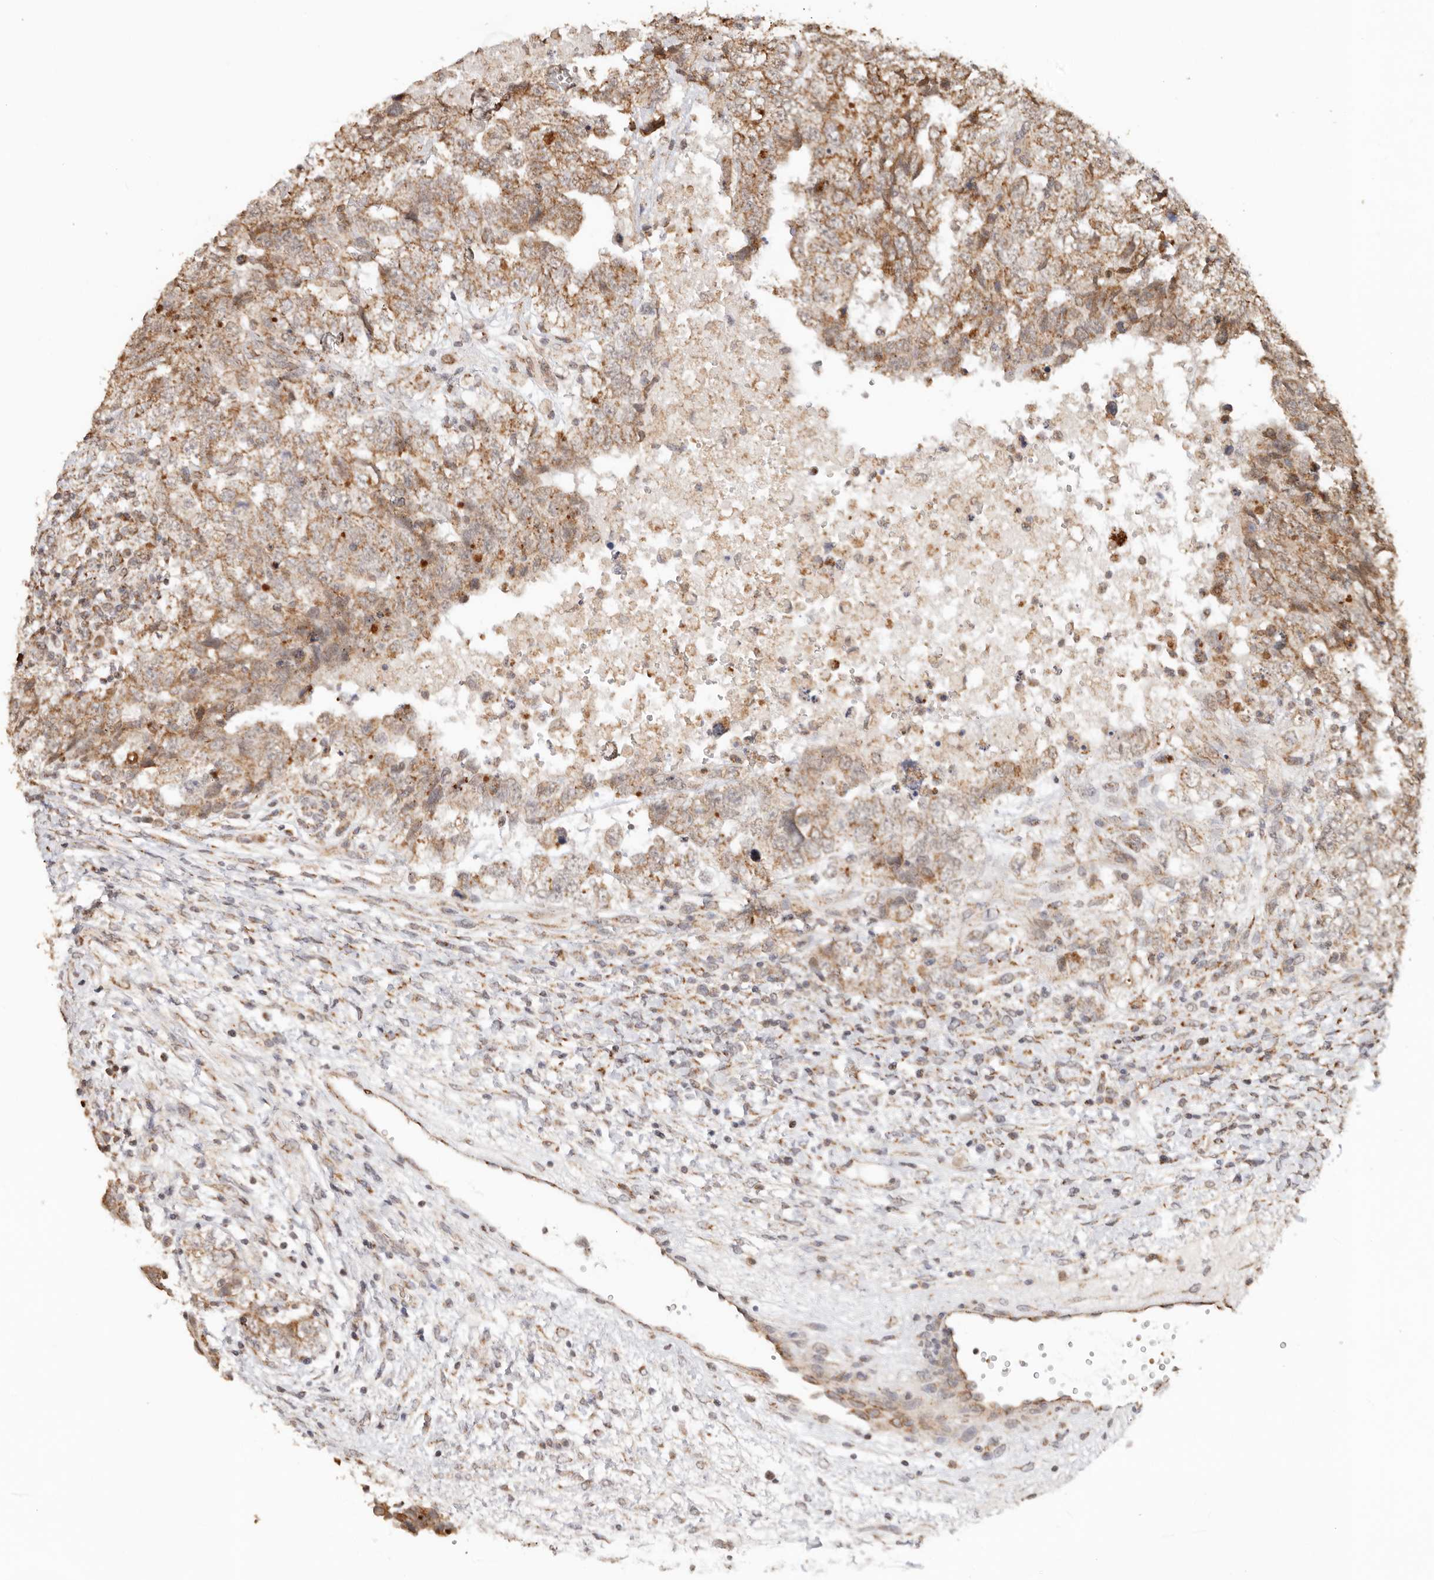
{"staining": {"intensity": "moderate", "quantity": ">75%", "location": "cytoplasmic/membranous"}, "tissue": "testis cancer", "cell_type": "Tumor cells", "image_type": "cancer", "snomed": [{"axis": "morphology", "description": "Carcinoma, Embryonal, NOS"}, {"axis": "topography", "description": "Testis"}], "caption": "The micrograph reveals a brown stain indicating the presence of a protein in the cytoplasmic/membranous of tumor cells in embryonal carcinoma (testis). (Brightfield microscopy of DAB IHC at high magnification).", "gene": "NDUFB11", "patient": {"sex": "male", "age": 37}}